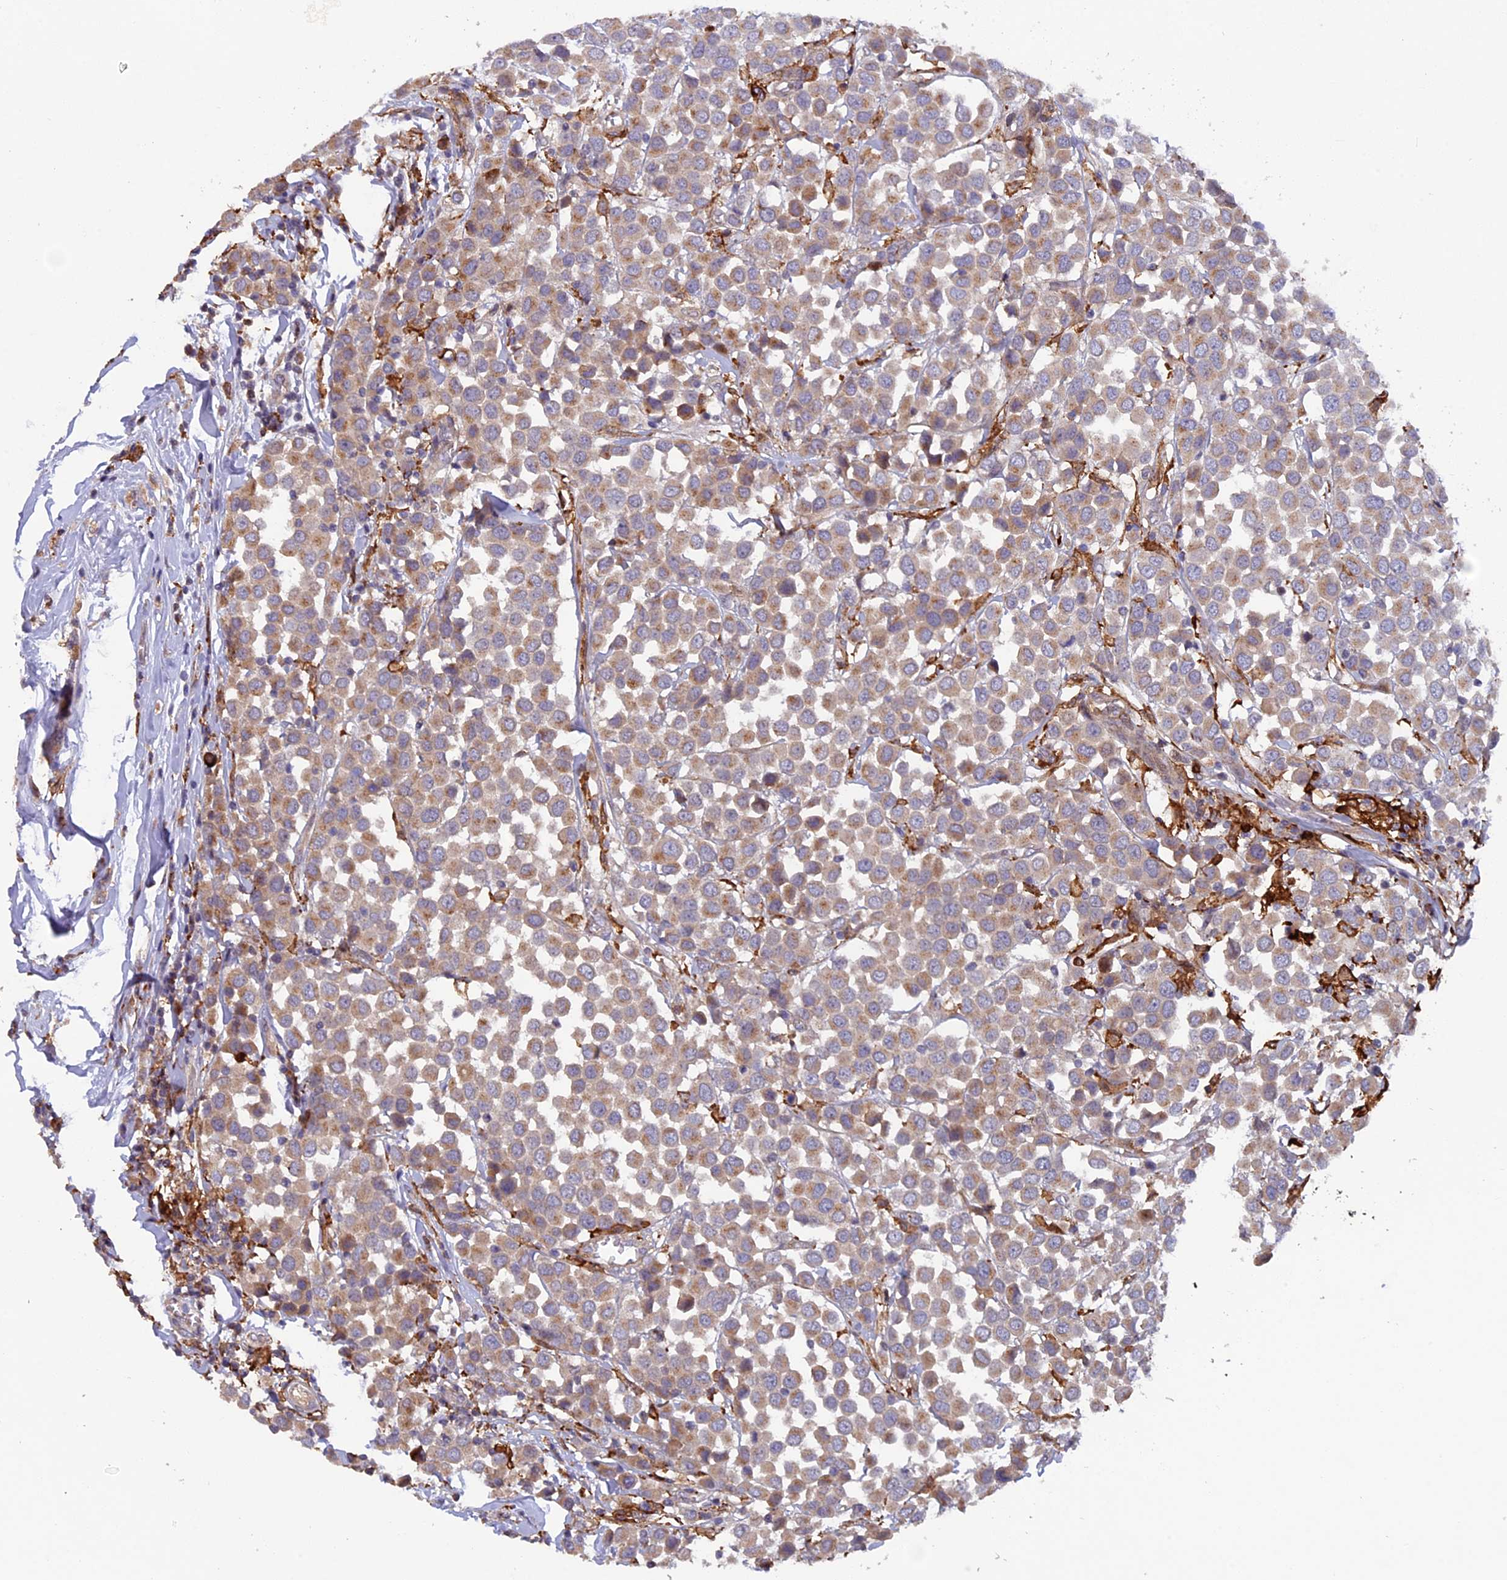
{"staining": {"intensity": "weak", "quantity": ">75%", "location": "cytoplasmic/membranous"}, "tissue": "breast cancer", "cell_type": "Tumor cells", "image_type": "cancer", "snomed": [{"axis": "morphology", "description": "Duct carcinoma"}, {"axis": "topography", "description": "Breast"}], "caption": "A low amount of weak cytoplasmic/membranous positivity is present in about >75% of tumor cells in breast cancer tissue.", "gene": "FERMT1", "patient": {"sex": "female", "age": 61}}